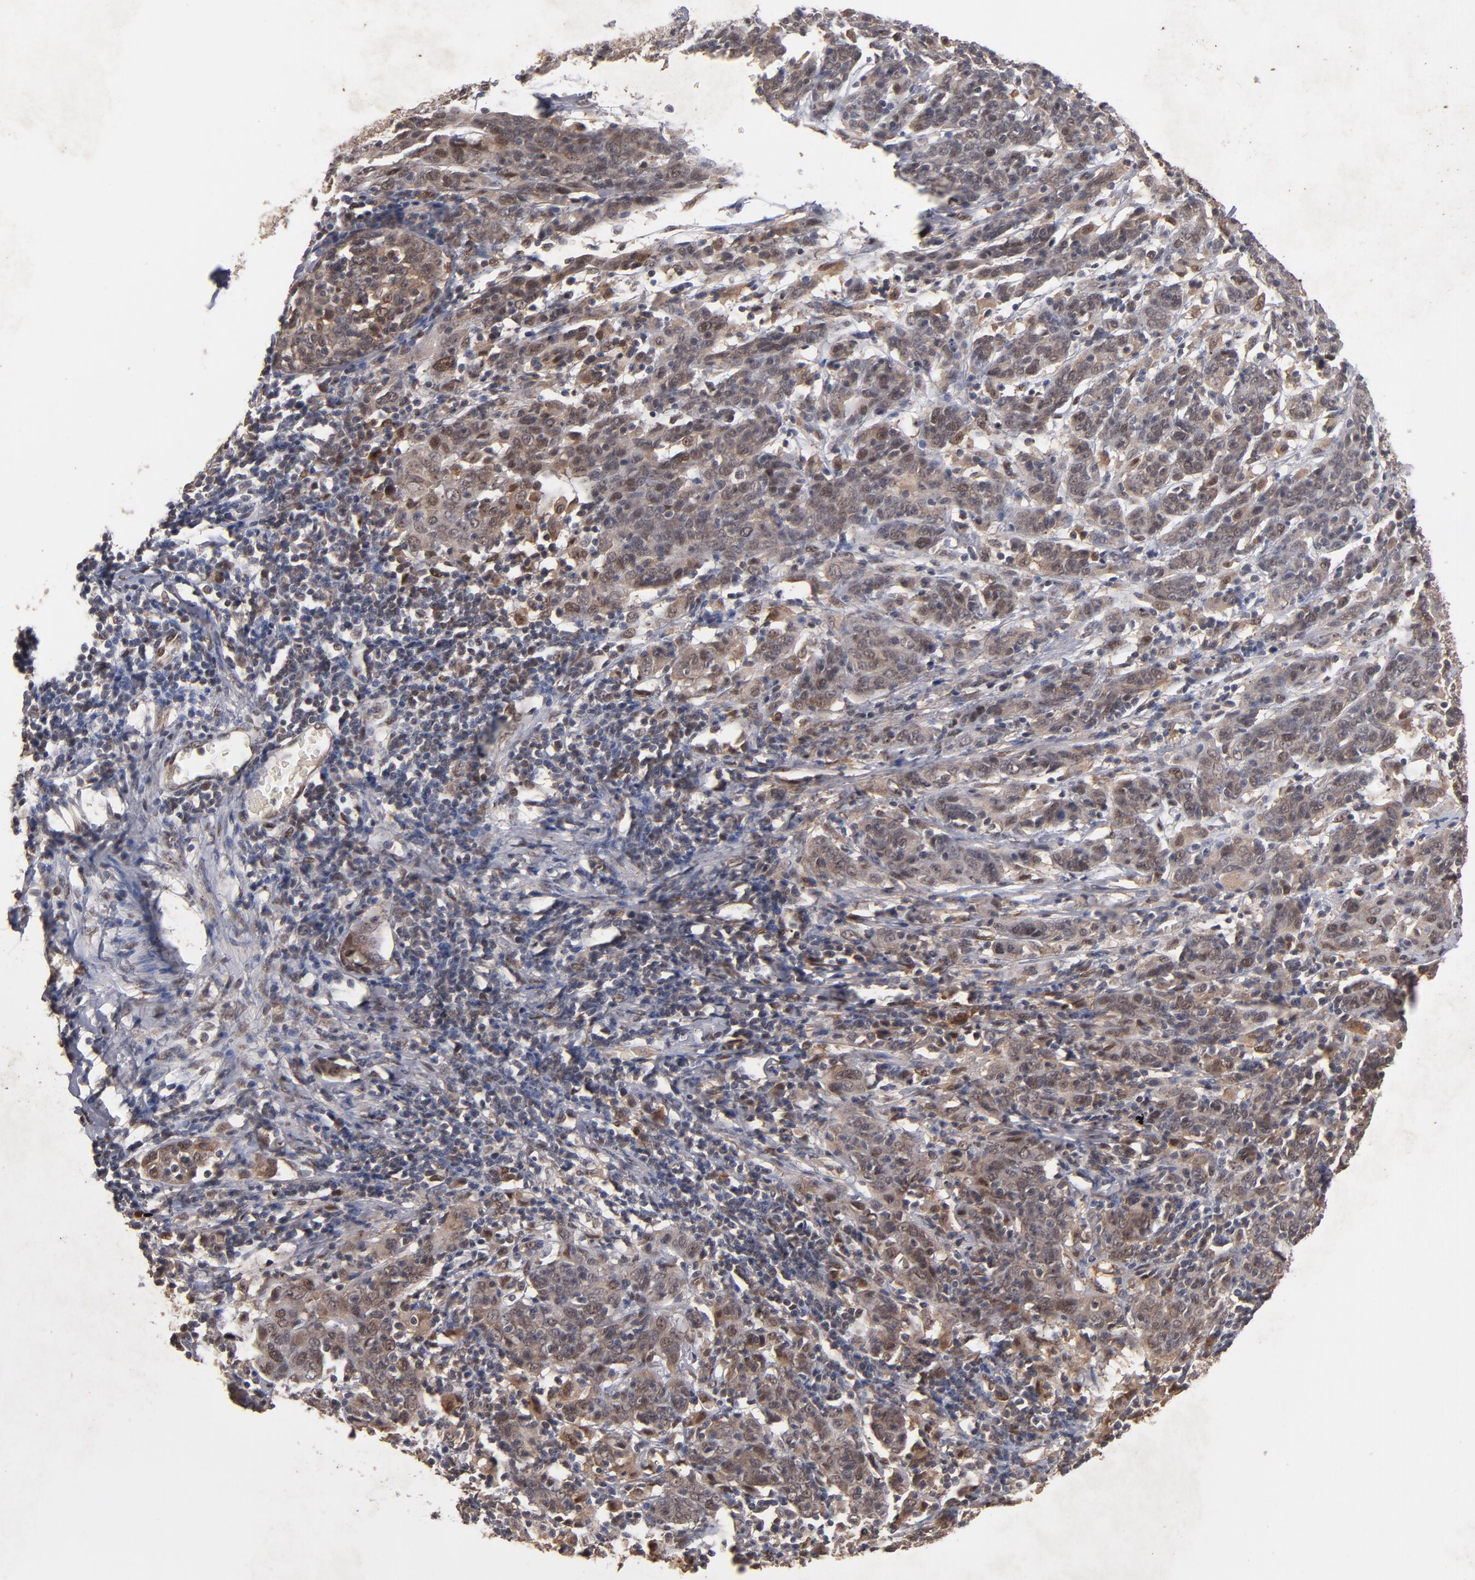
{"staining": {"intensity": "weak", "quantity": "25%-75%", "location": "cytoplasmic/membranous,nuclear"}, "tissue": "cervical cancer", "cell_type": "Tumor cells", "image_type": "cancer", "snomed": [{"axis": "morphology", "description": "Normal tissue, NOS"}, {"axis": "morphology", "description": "Squamous cell carcinoma, NOS"}, {"axis": "topography", "description": "Cervix"}], "caption": "Human cervical cancer stained for a protein (brown) shows weak cytoplasmic/membranous and nuclear positive staining in about 25%-75% of tumor cells.", "gene": "HUWE1", "patient": {"sex": "female", "age": 67}}